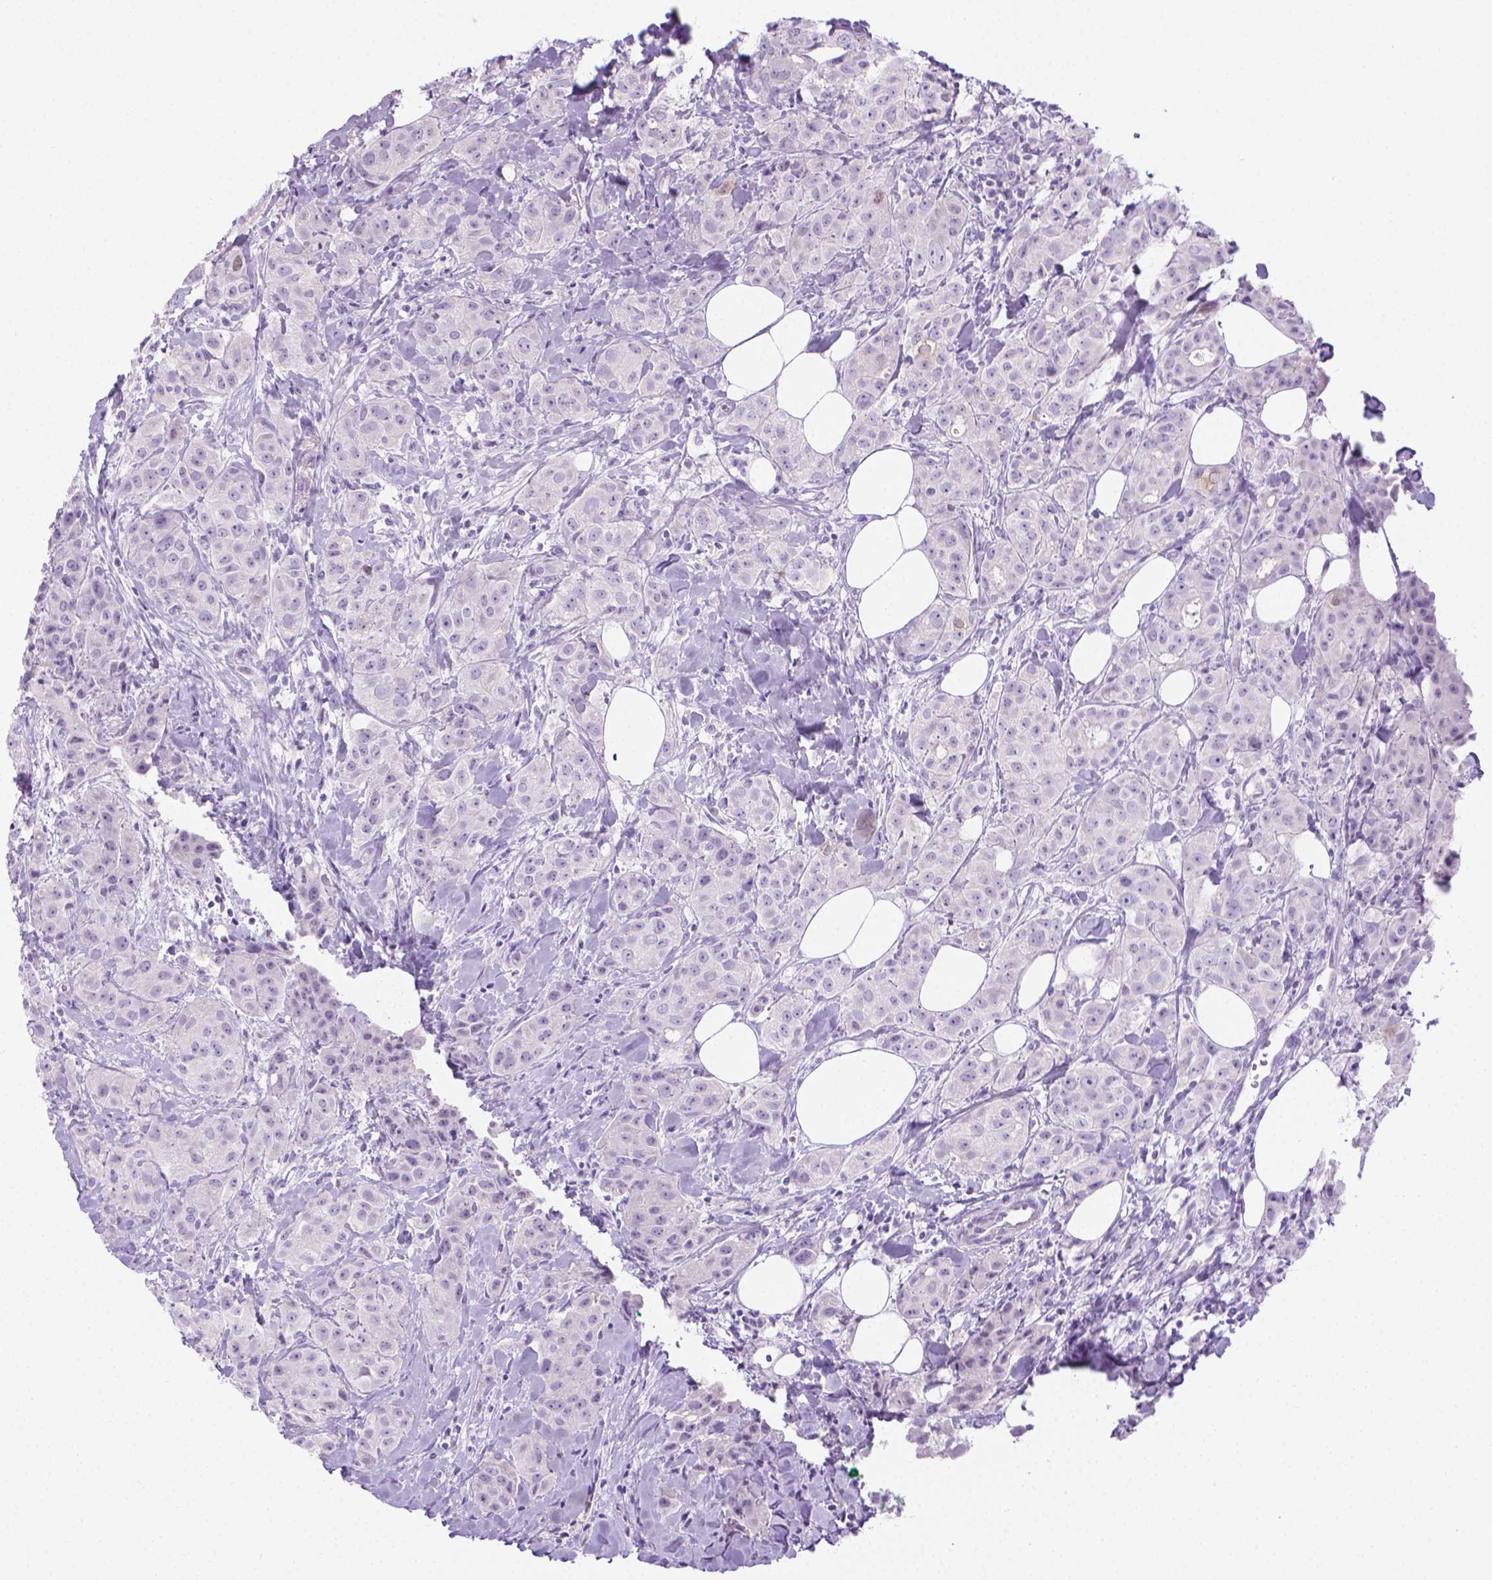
{"staining": {"intensity": "negative", "quantity": "none", "location": "none"}, "tissue": "breast cancer", "cell_type": "Tumor cells", "image_type": "cancer", "snomed": [{"axis": "morphology", "description": "Duct carcinoma"}, {"axis": "topography", "description": "Breast"}], "caption": "Human intraductal carcinoma (breast) stained for a protein using immunohistochemistry (IHC) shows no staining in tumor cells.", "gene": "SPAG6", "patient": {"sex": "female", "age": 43}}